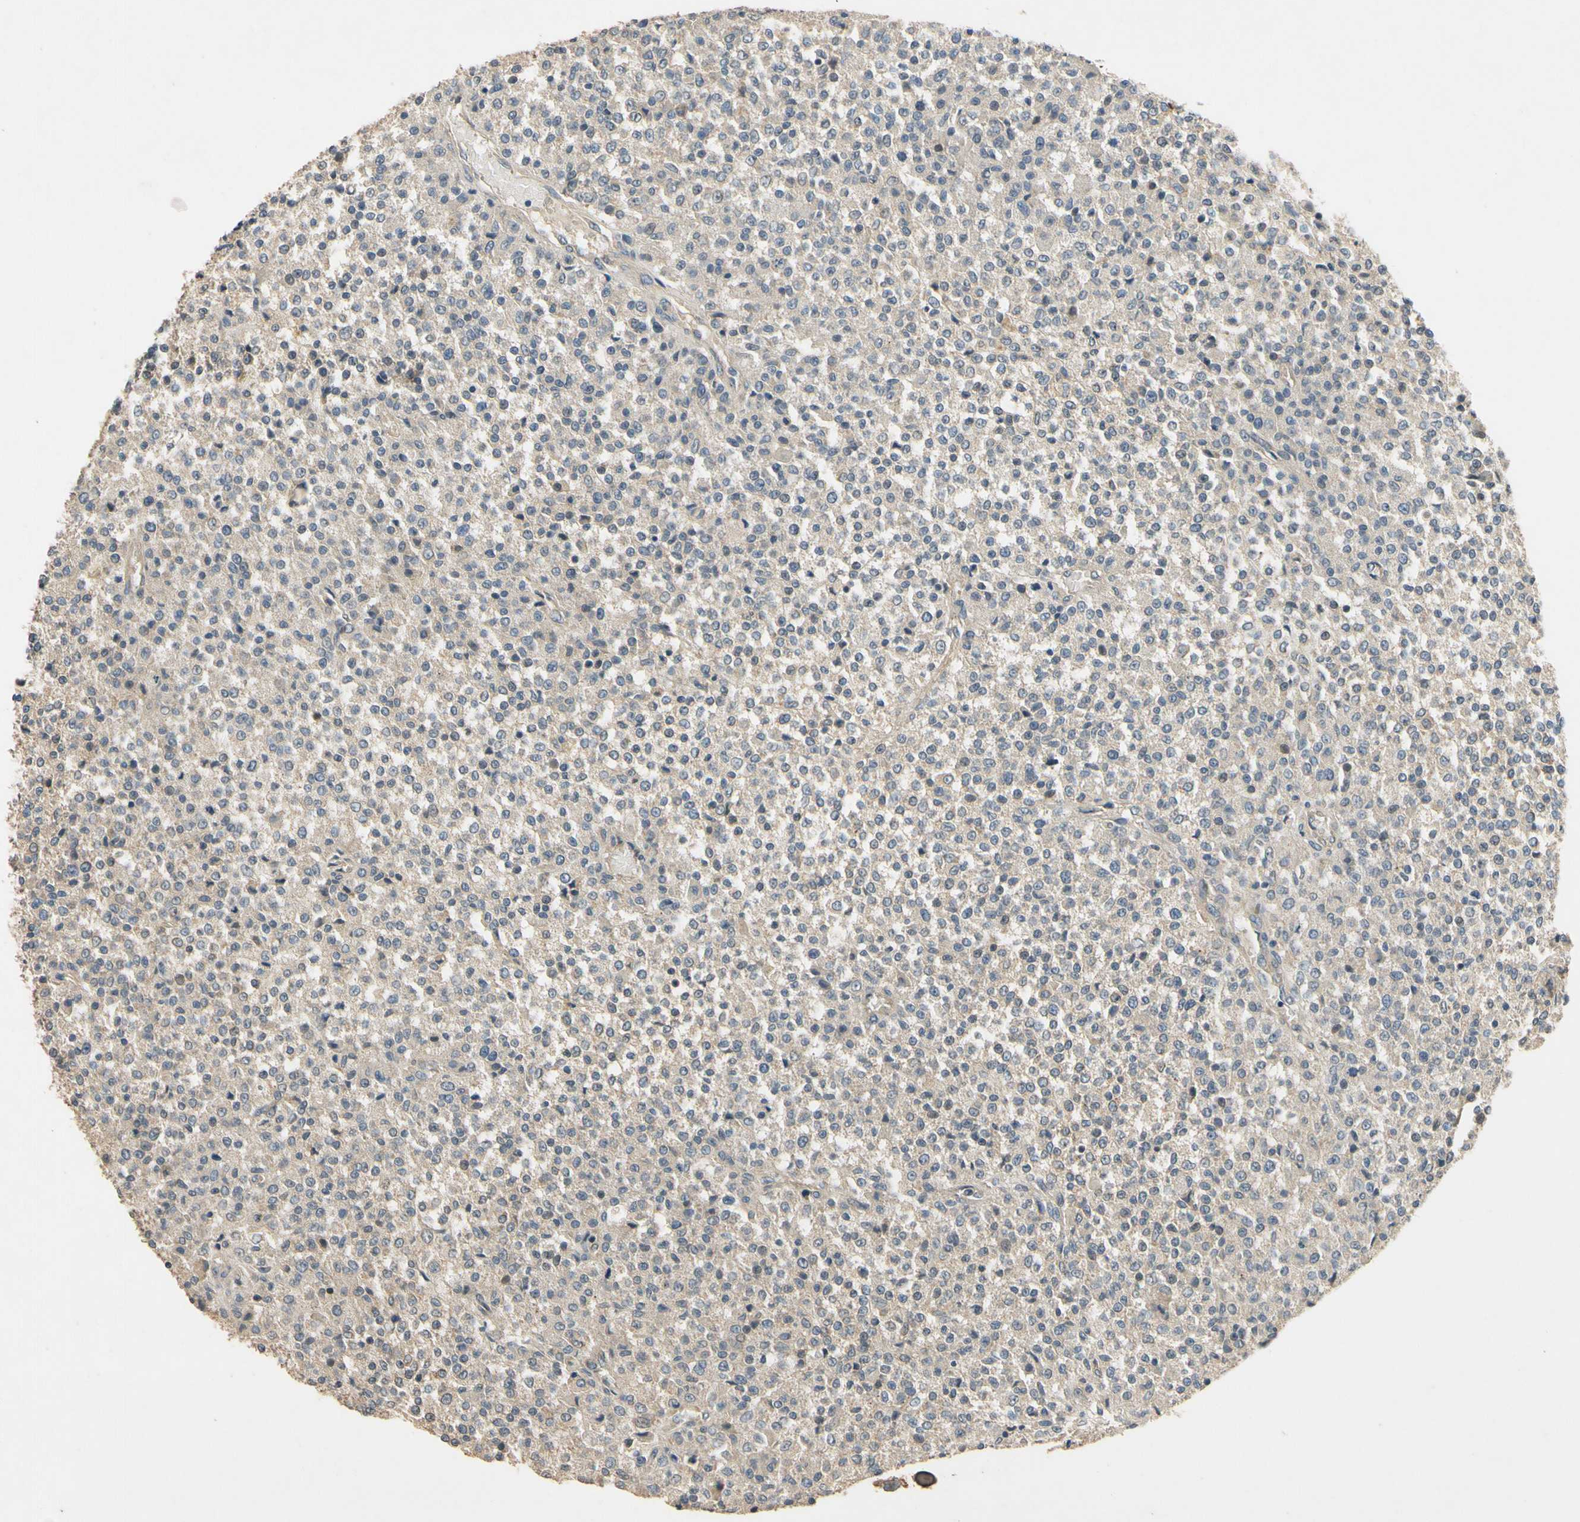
{"staining": {"intensity": "negative", "quantity": "none", "location": "none"}, "tissue": "testis cancer", "cell_type": "Tumor cells", "image_type": "cancer", "snomed": [{"axis": "morphology", "description": "Seminoma, NOS"}, {"axis": "topography", "description": "Testis"}], "caption": "Immunohistochemical staining of human seminoma (testis) displays no significant staining in tumor cells.", "gene": "ALKBH3", "patient": {"sex": "male", "age": 59}}